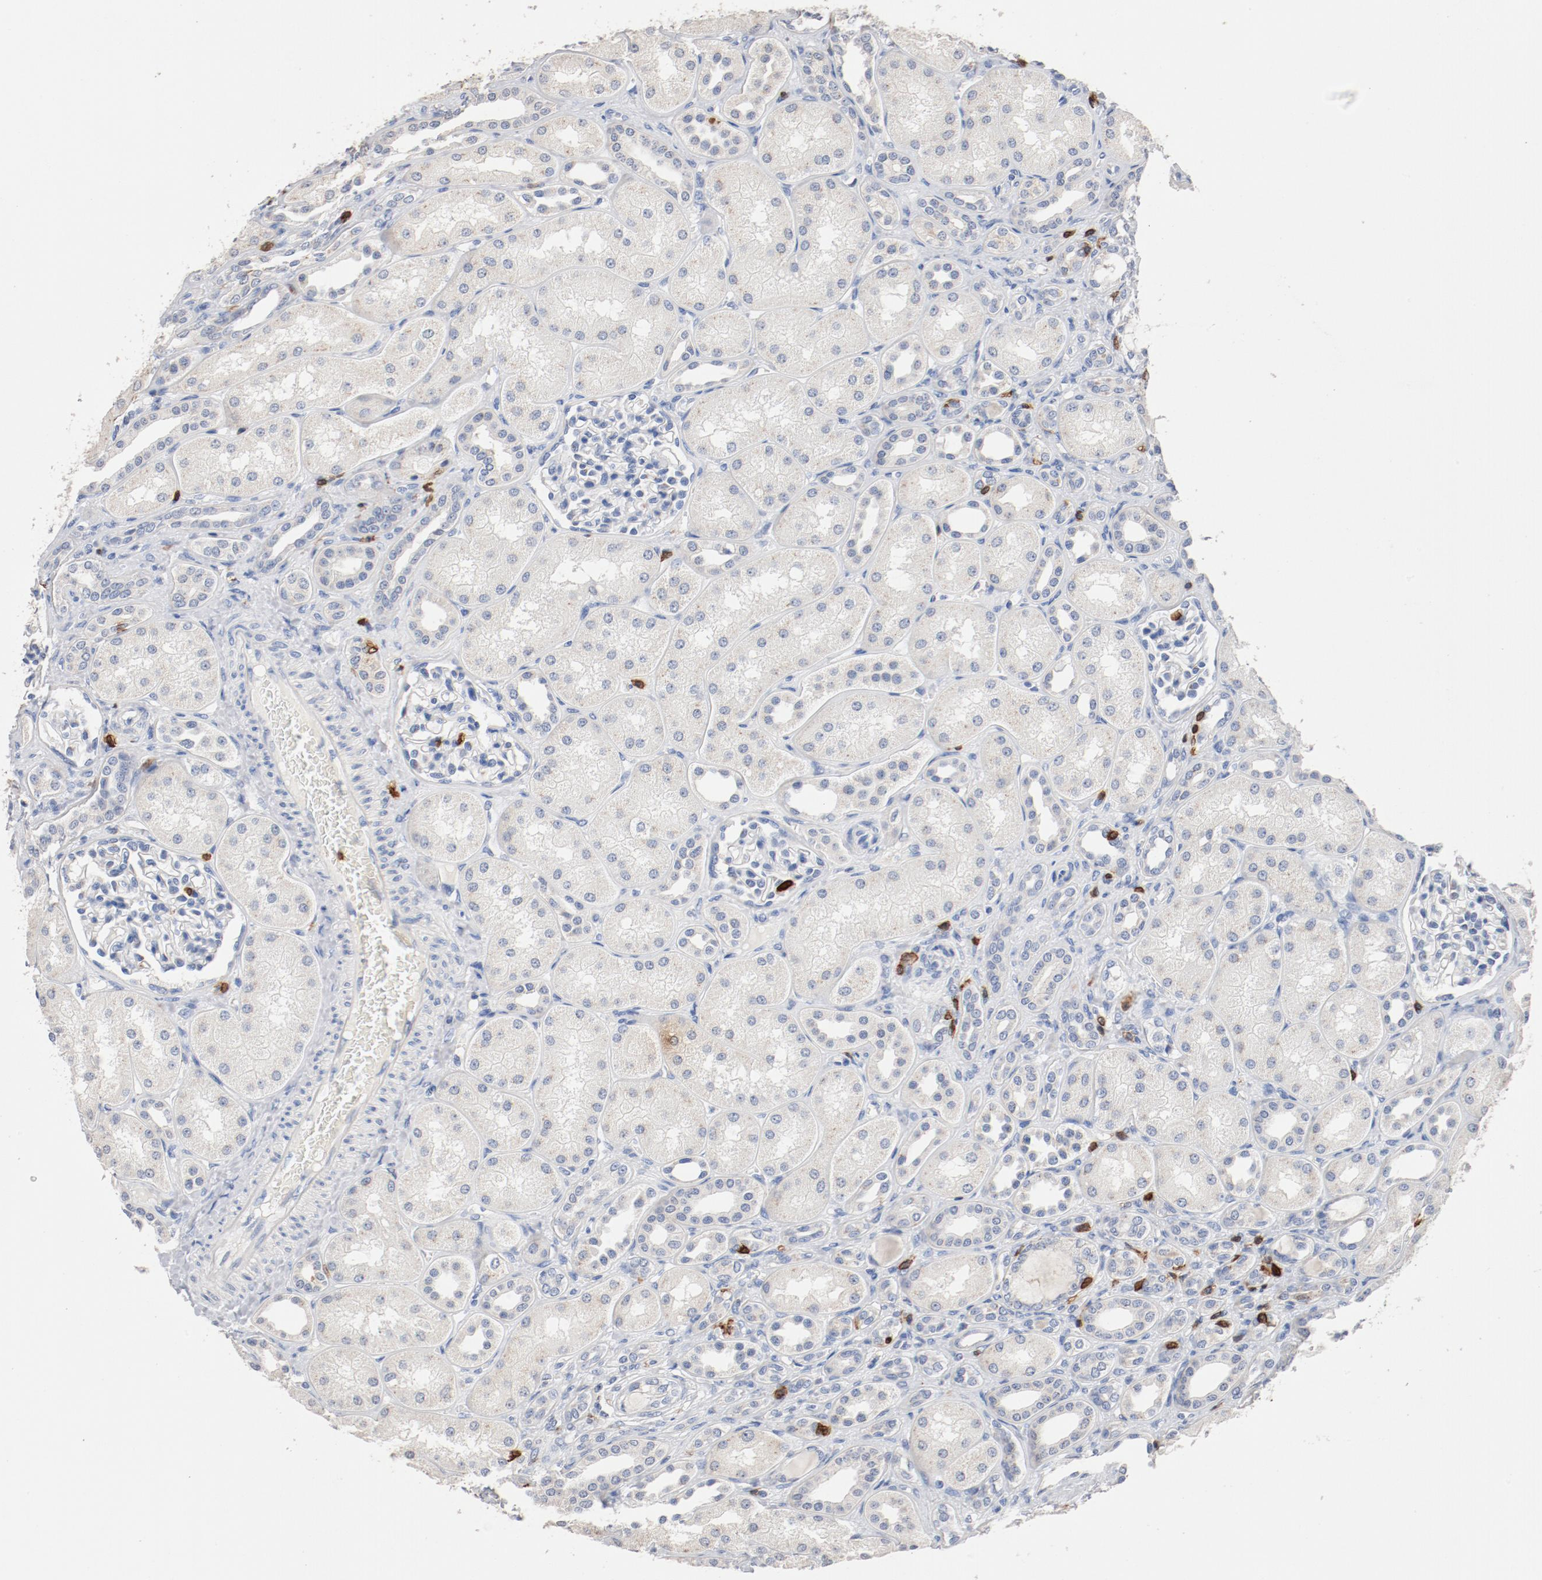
{"staining": {"intensity": "negative", "quantity": "none", "location": "none"}, "tissue": "kidney", "cell_type": "Cells in glomeruli", "image_type": "normal", "snomed": [{"axis": "morphology", "description": "Normal tissue, NOS"}, {"axis": "topography", "description": "Kidney"}], "caption": "There is no significant expression in cells in glomeruli of kidney. (Stains: DAB (3,3'-diaminobenzidine) immunohistochemistry (IHC) with hematoxylin counter stain, Microscopy: brightfield microscopy at high magnification).", "gene": "CD247", "patient": {"sex": "male", "age": 7}}